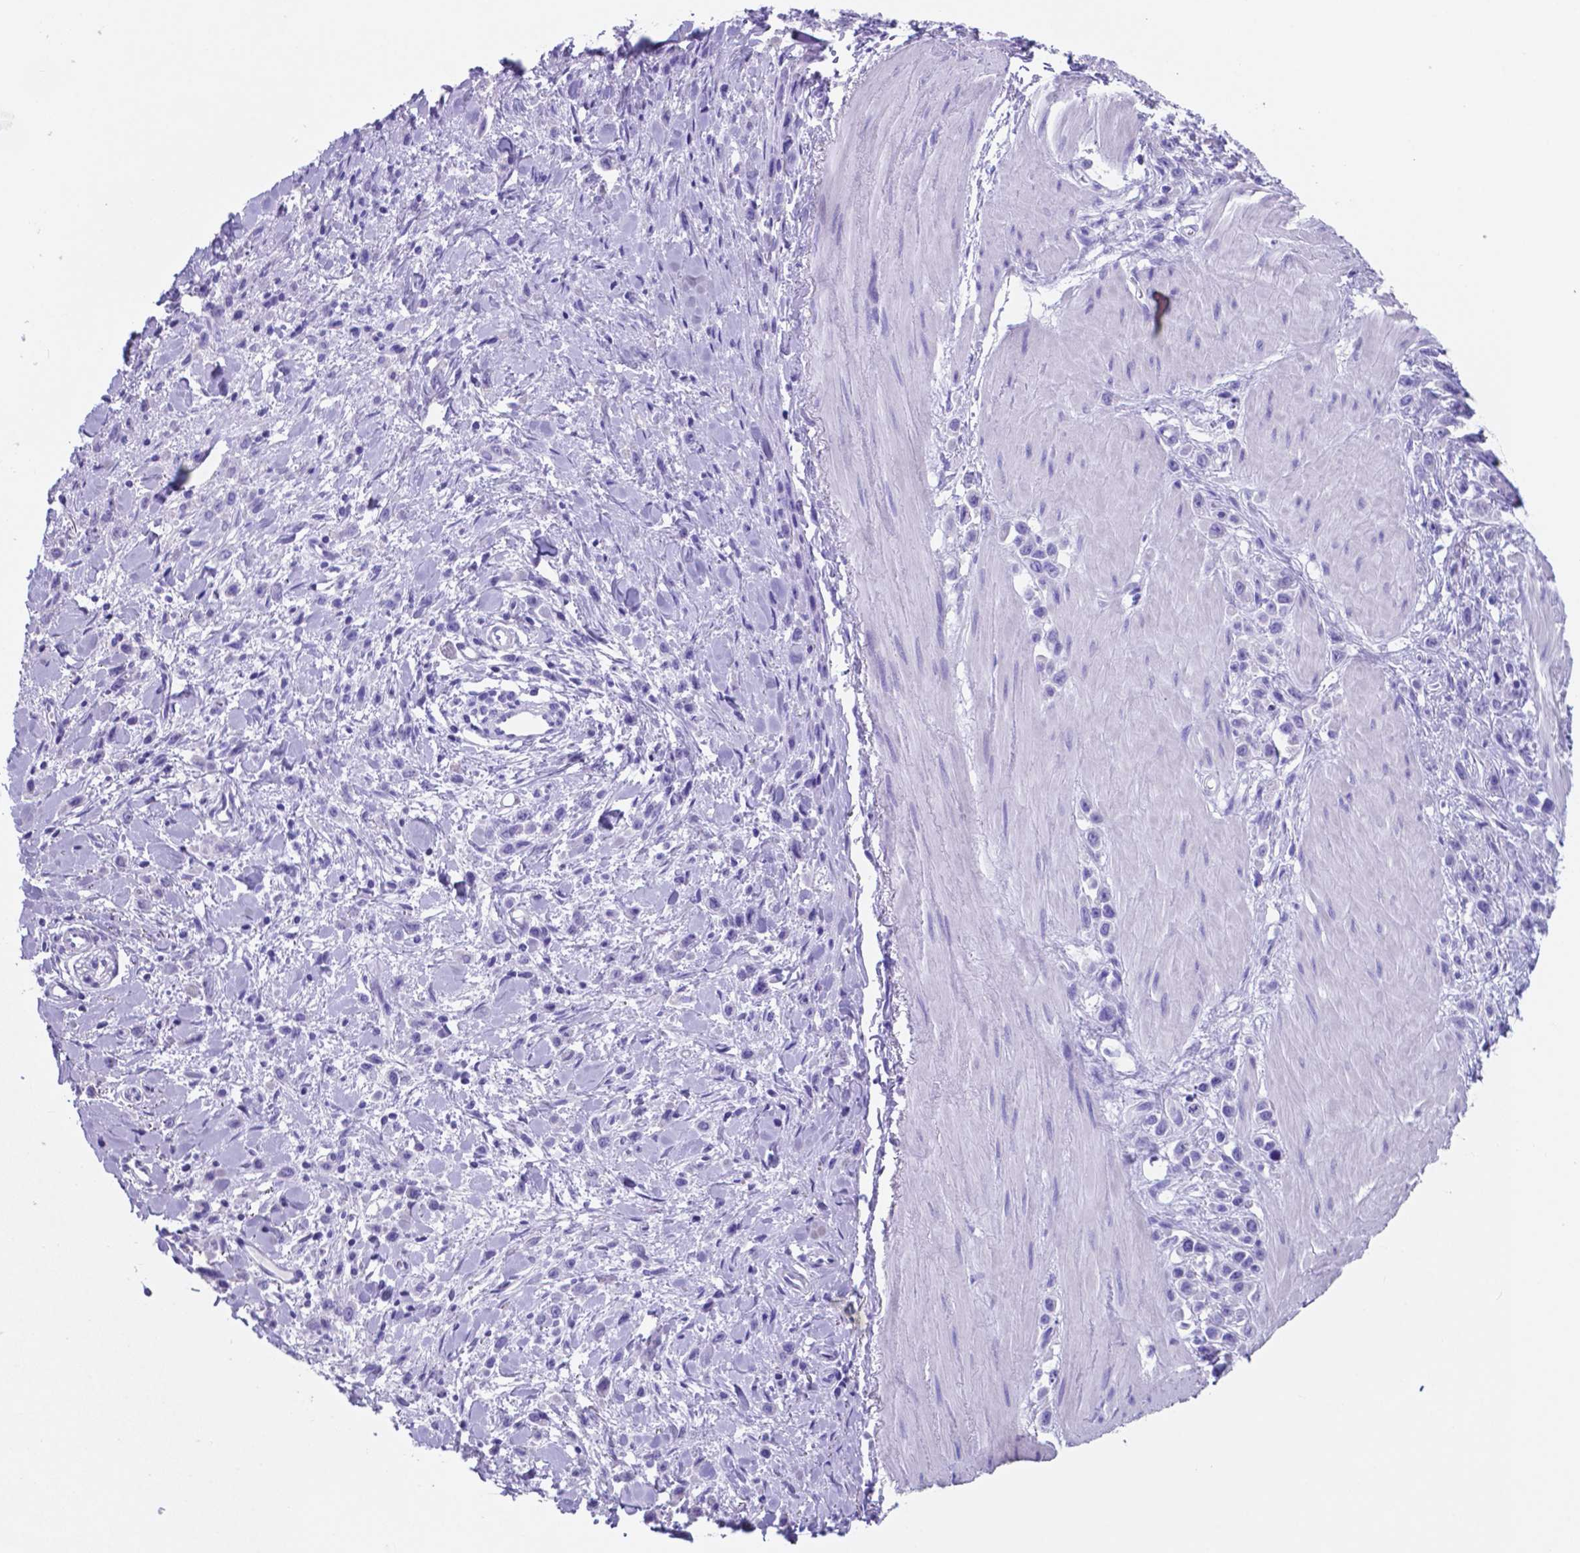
{"staining": {"intensity": "negative", "quantity": "none", "location": "none"}, "tissue": "stomach cancer", "cell_type": "Tumor cells", "image_type": "cancer", "snomed": [{"axis": "morphology", "description": "Adenocarcinoma, NOS"}, {"axis": "topography", "description": "Stomach"}], "caption": "The micrograph reveals no staining of tumor cells in adenocarcinoma (stomach).", "gene": "DNAAF8", "patient": {"sex": "male", "age": 47}}